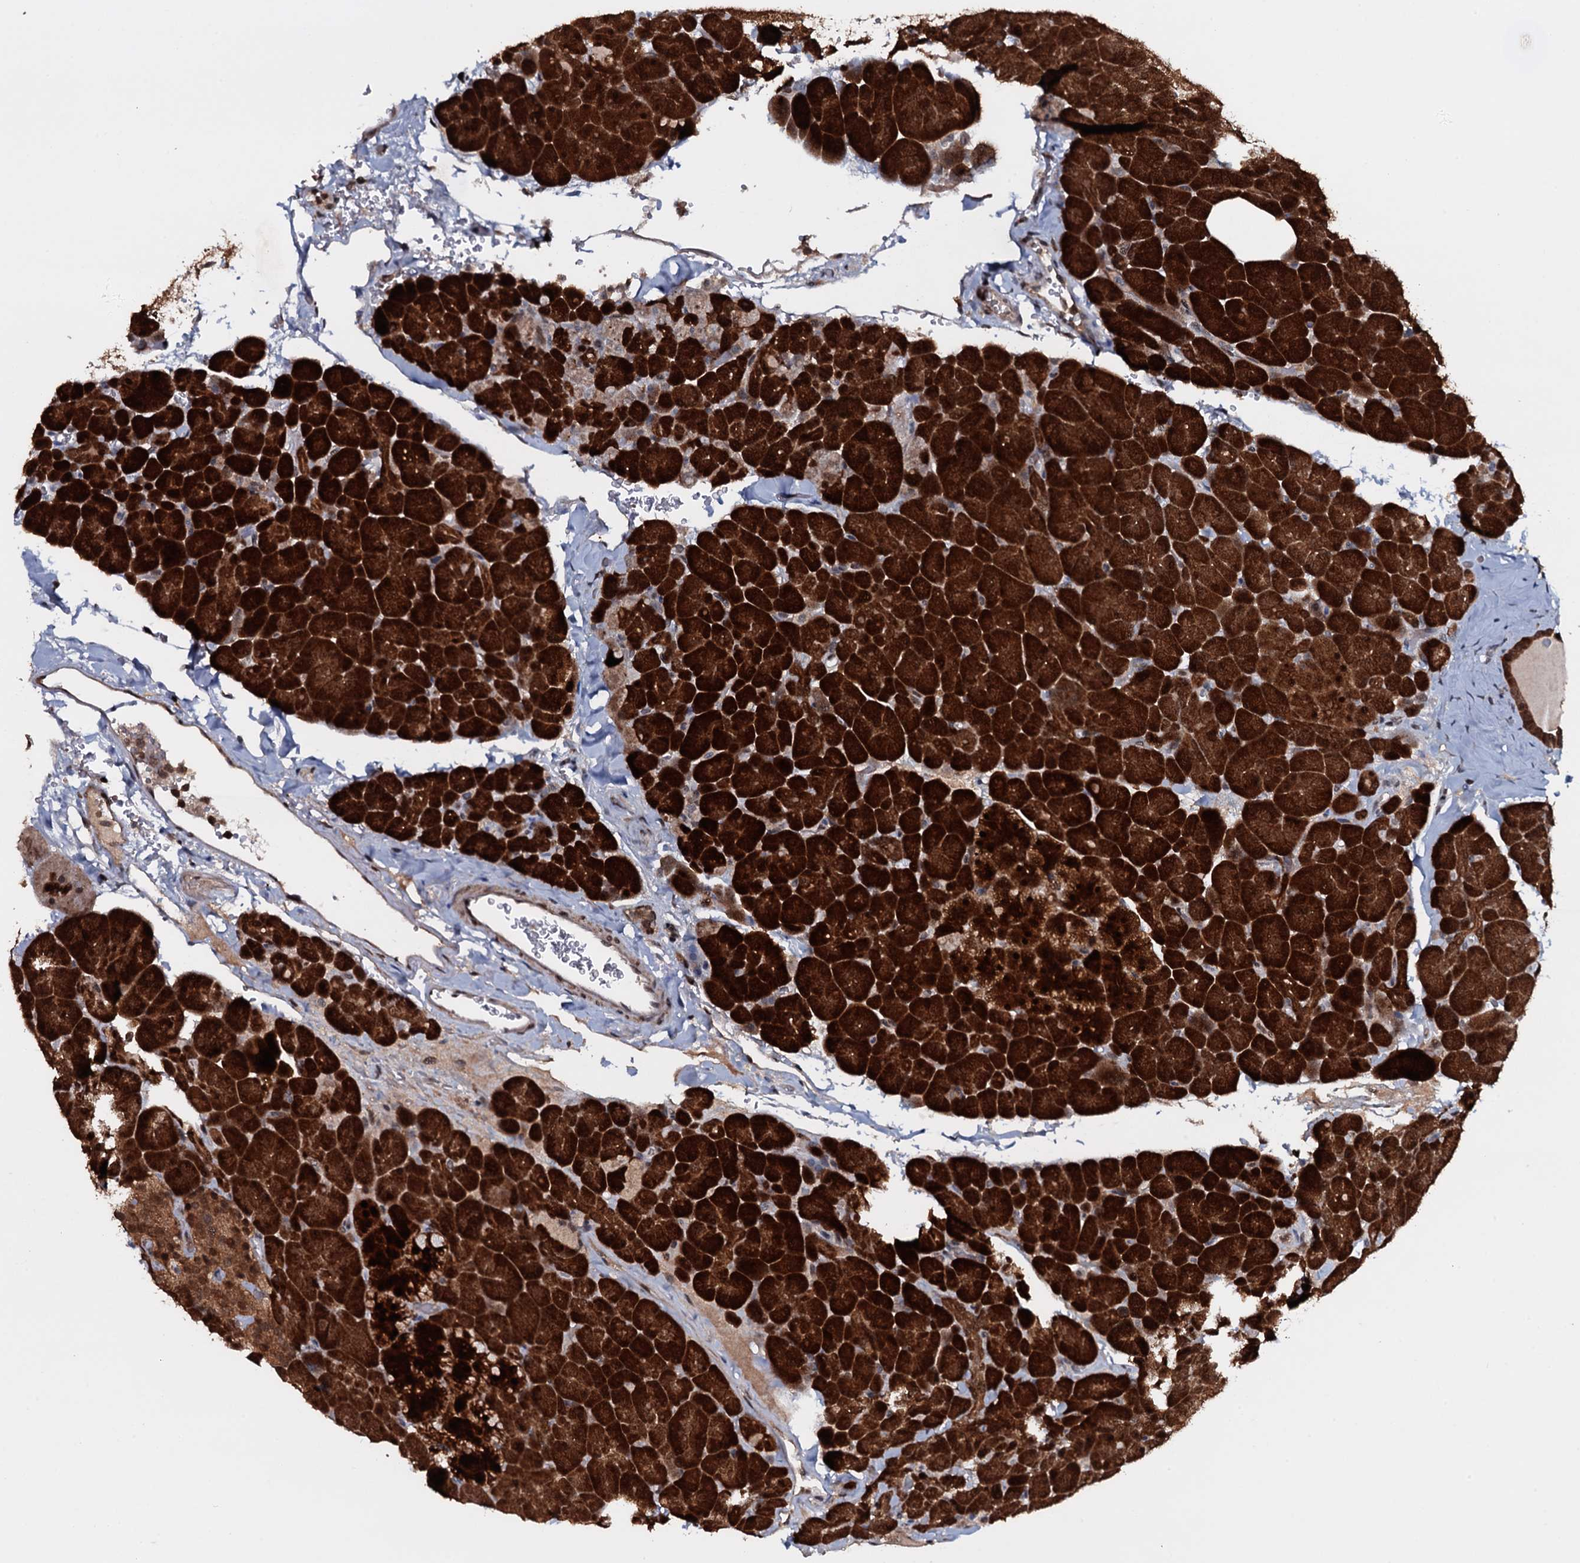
{"staining": {"intensity": "strong", "quantity": ">75%", "location": "cytoplasmic/membranous"}, "tissue": "pancreas", "cell_type": "Exocrine glandular cells", "image_type": "normal", "snomed": [{"axis": "morphology", "description": "Normal tissue, NOS"}, {"axis": "topography", "description": "Pancreas"}], "caption": "An image showing strong cytoplasmic/membranous positivity in approximately >75% of exocrine glandular cells in unremarkable pancreas, as visualized by brown immunohistochemical staining.", "gene": "HDDC3", "patient": {"sex": "male", "age": 36}}